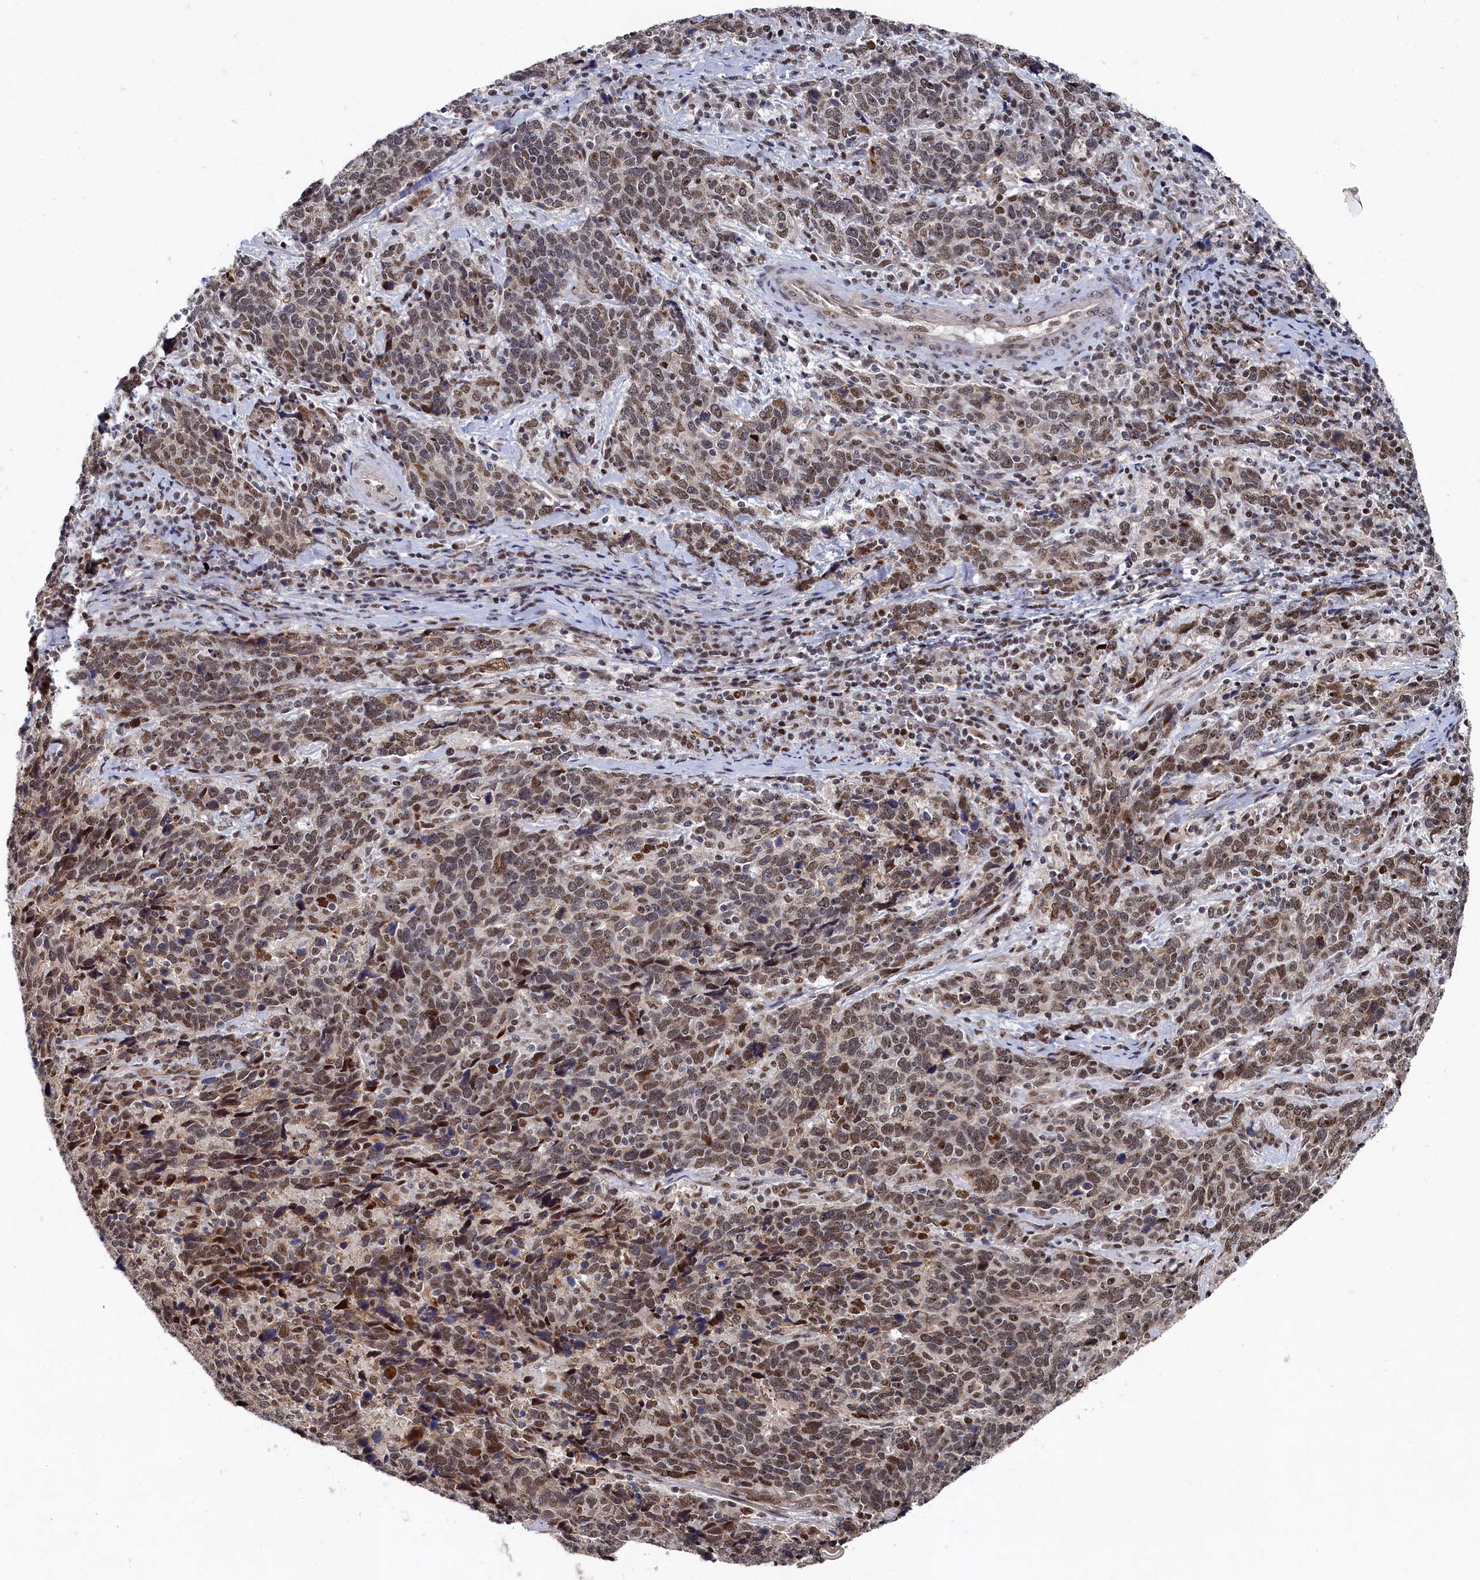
{"staining": {"intensity": "moderate", "quantity": ">75%", "location": "nuclear"}, "tissue": "cervical cancer", "cell_type": "Tumor cells", "image_type": "cancer", "snomed": [{"axis": "morphology", "description": "Squamous cell carcinoma, NOS"}, {"axis": "topography", "description": "Cervix"}], "caption": "A medium amount of moderate nuclear positivity is present in approximately >75% of tumor cells in squamous cell carcinoma (cervical) tissue. Nuclei are stained in blue.", "gene": "BUB3", "patient": {"sex": "female", "age": 41}}